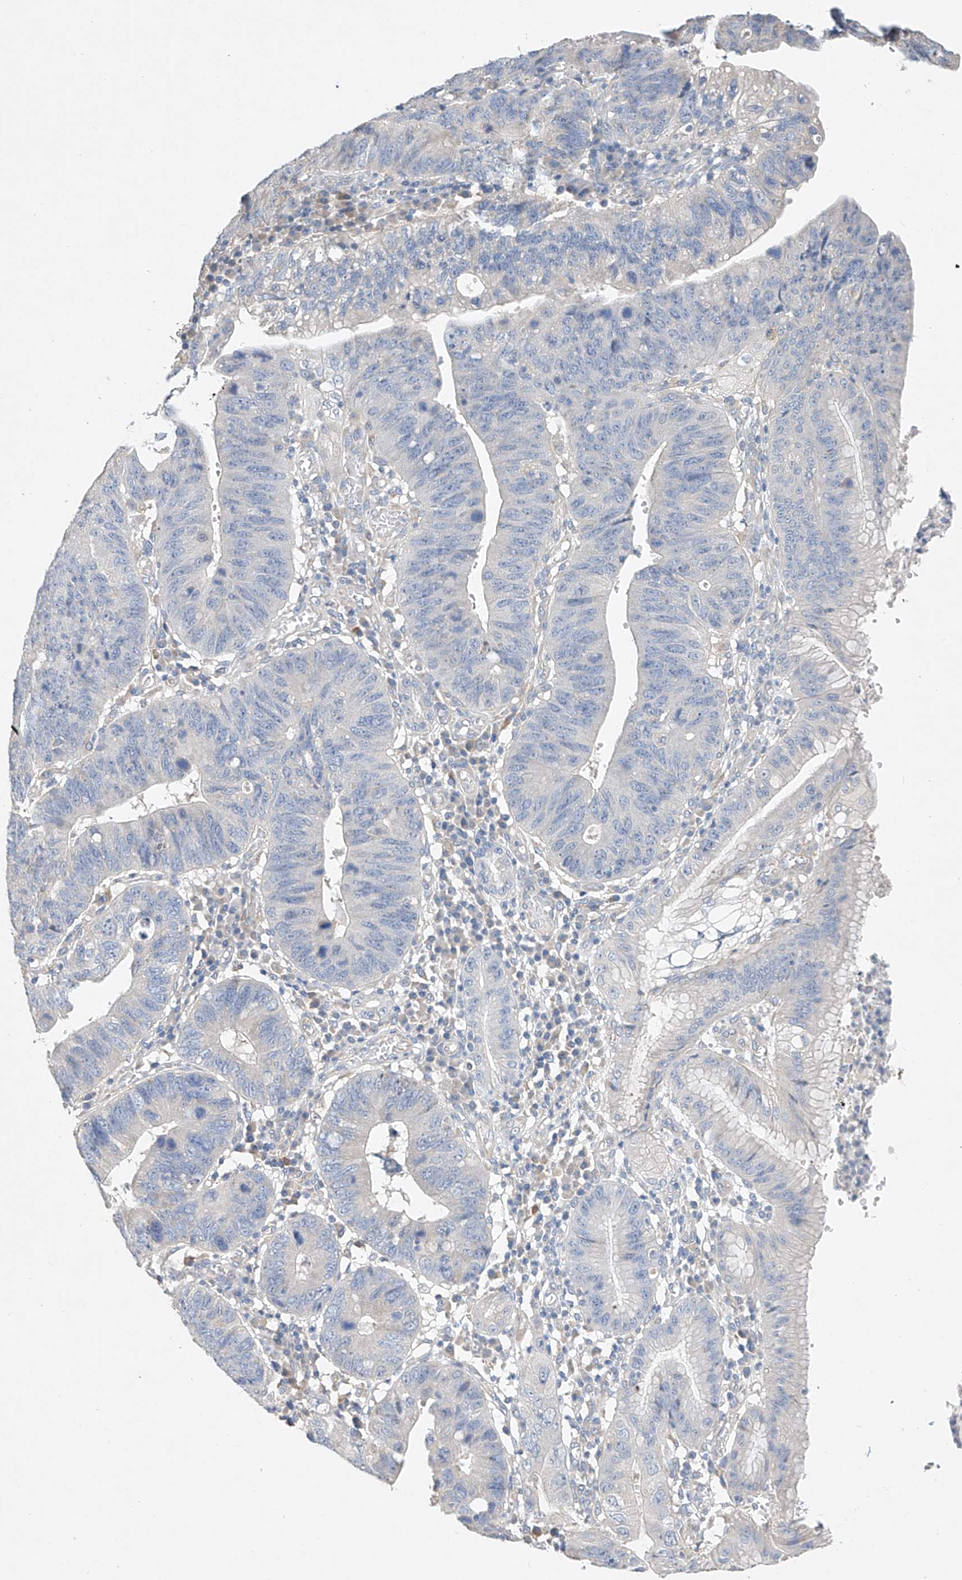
{"staining": {"intensity": "negative", "quantity": "none", "location": "none"}, "tissue": "stomach cancer", "cell_type": "Tumor cells", "image_type": "cancer", "snomed": [{"axis": "morphology", "description": "Adenocarcinoma, NOS"}, {"axis": "topography", "description": "Stomach"}], "caption": "Immunohistochemistry micrograph of neoplastic tissue: human stomach cancer (adenocarcinoma) stained with DAB (3,3'-diaminobenzidine) displays no significant protein staining in tumor cells.", "gene": "AMD1", "patient": {"sex": "male", "age": 59}}